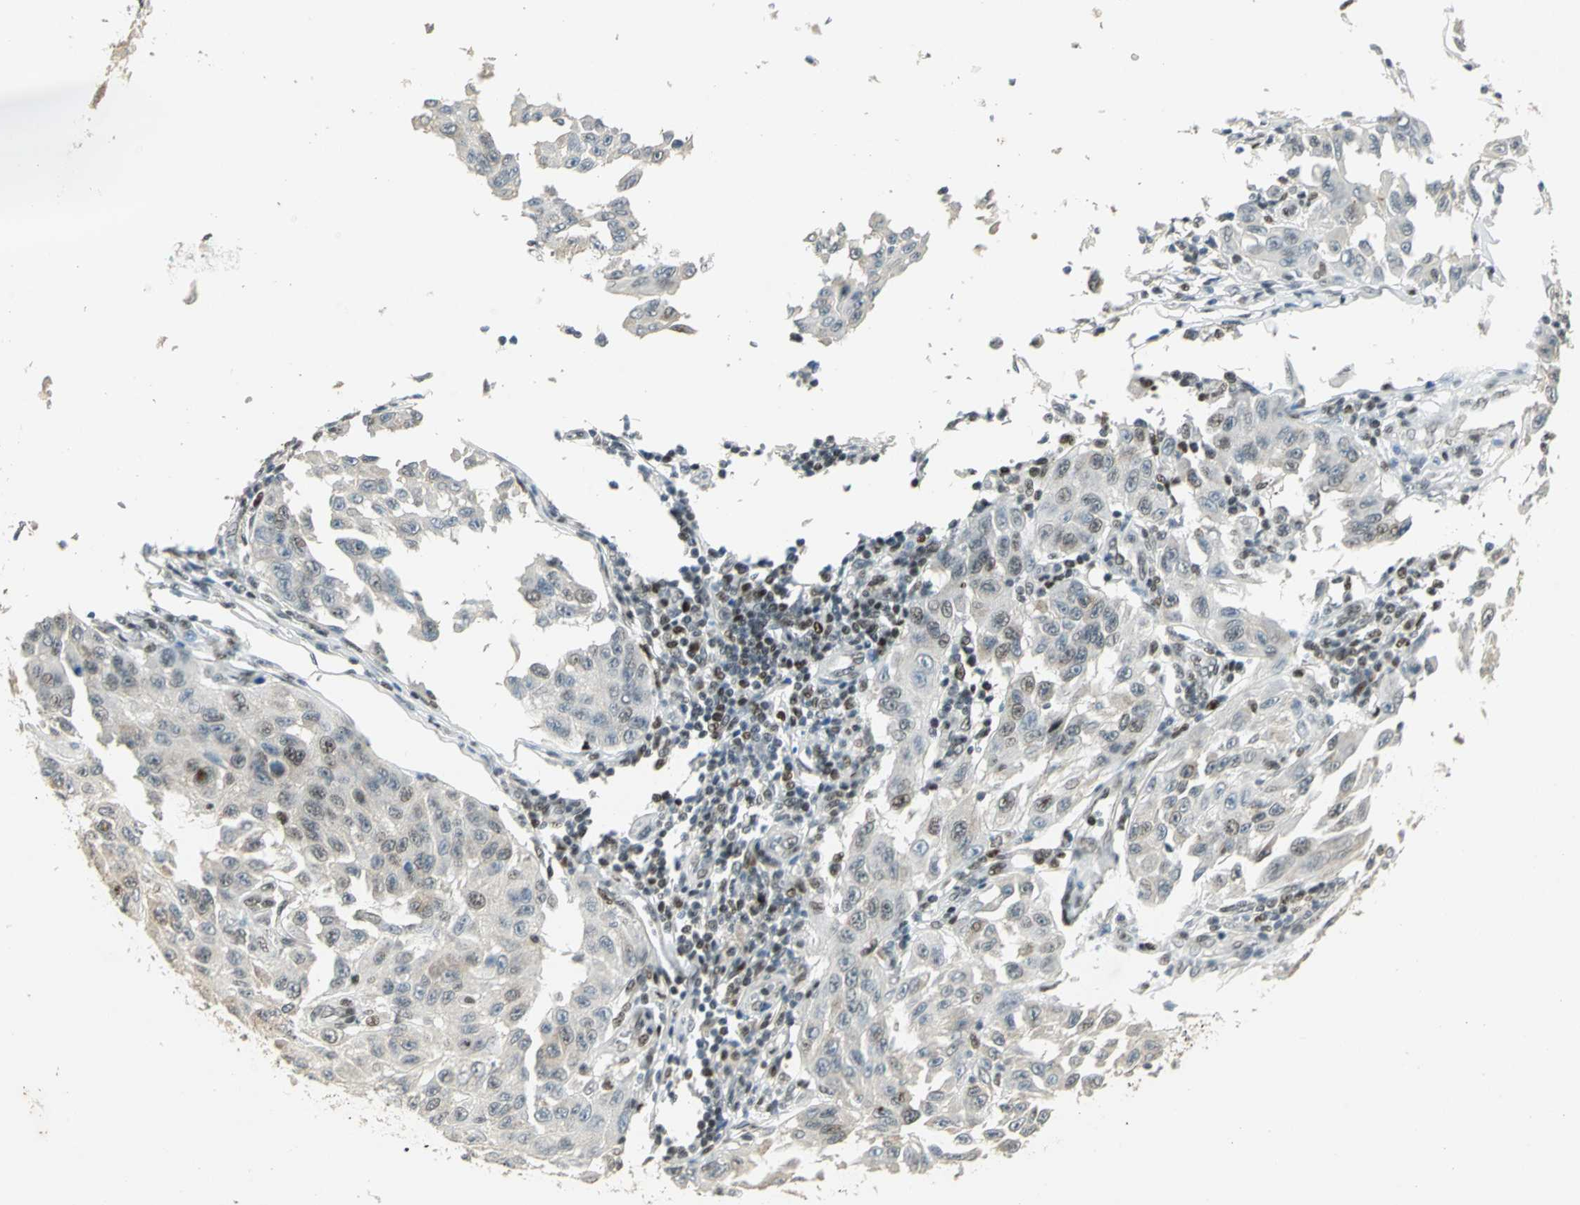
{"staining": {"intensity": "moderate", "quantity": "<25%", "location": "nuclear"}, "tissue": "melanoma", "cell_type": "Tumor cells", "image_type": "cancer", "snomed": [{"axis": "morphology", "description": "Malignant melanoma, NOS"}, {"axis": "topography", "description": "Skin"}], "caption": "Protein staining displays moderate nuclear positivity in about <25% of tumor cells in malignant melanoma. (DAB IHC with brightfield microscopy, high magnification).", "gene": "AK6", "patient": {"sex": "male", "age": 30}}